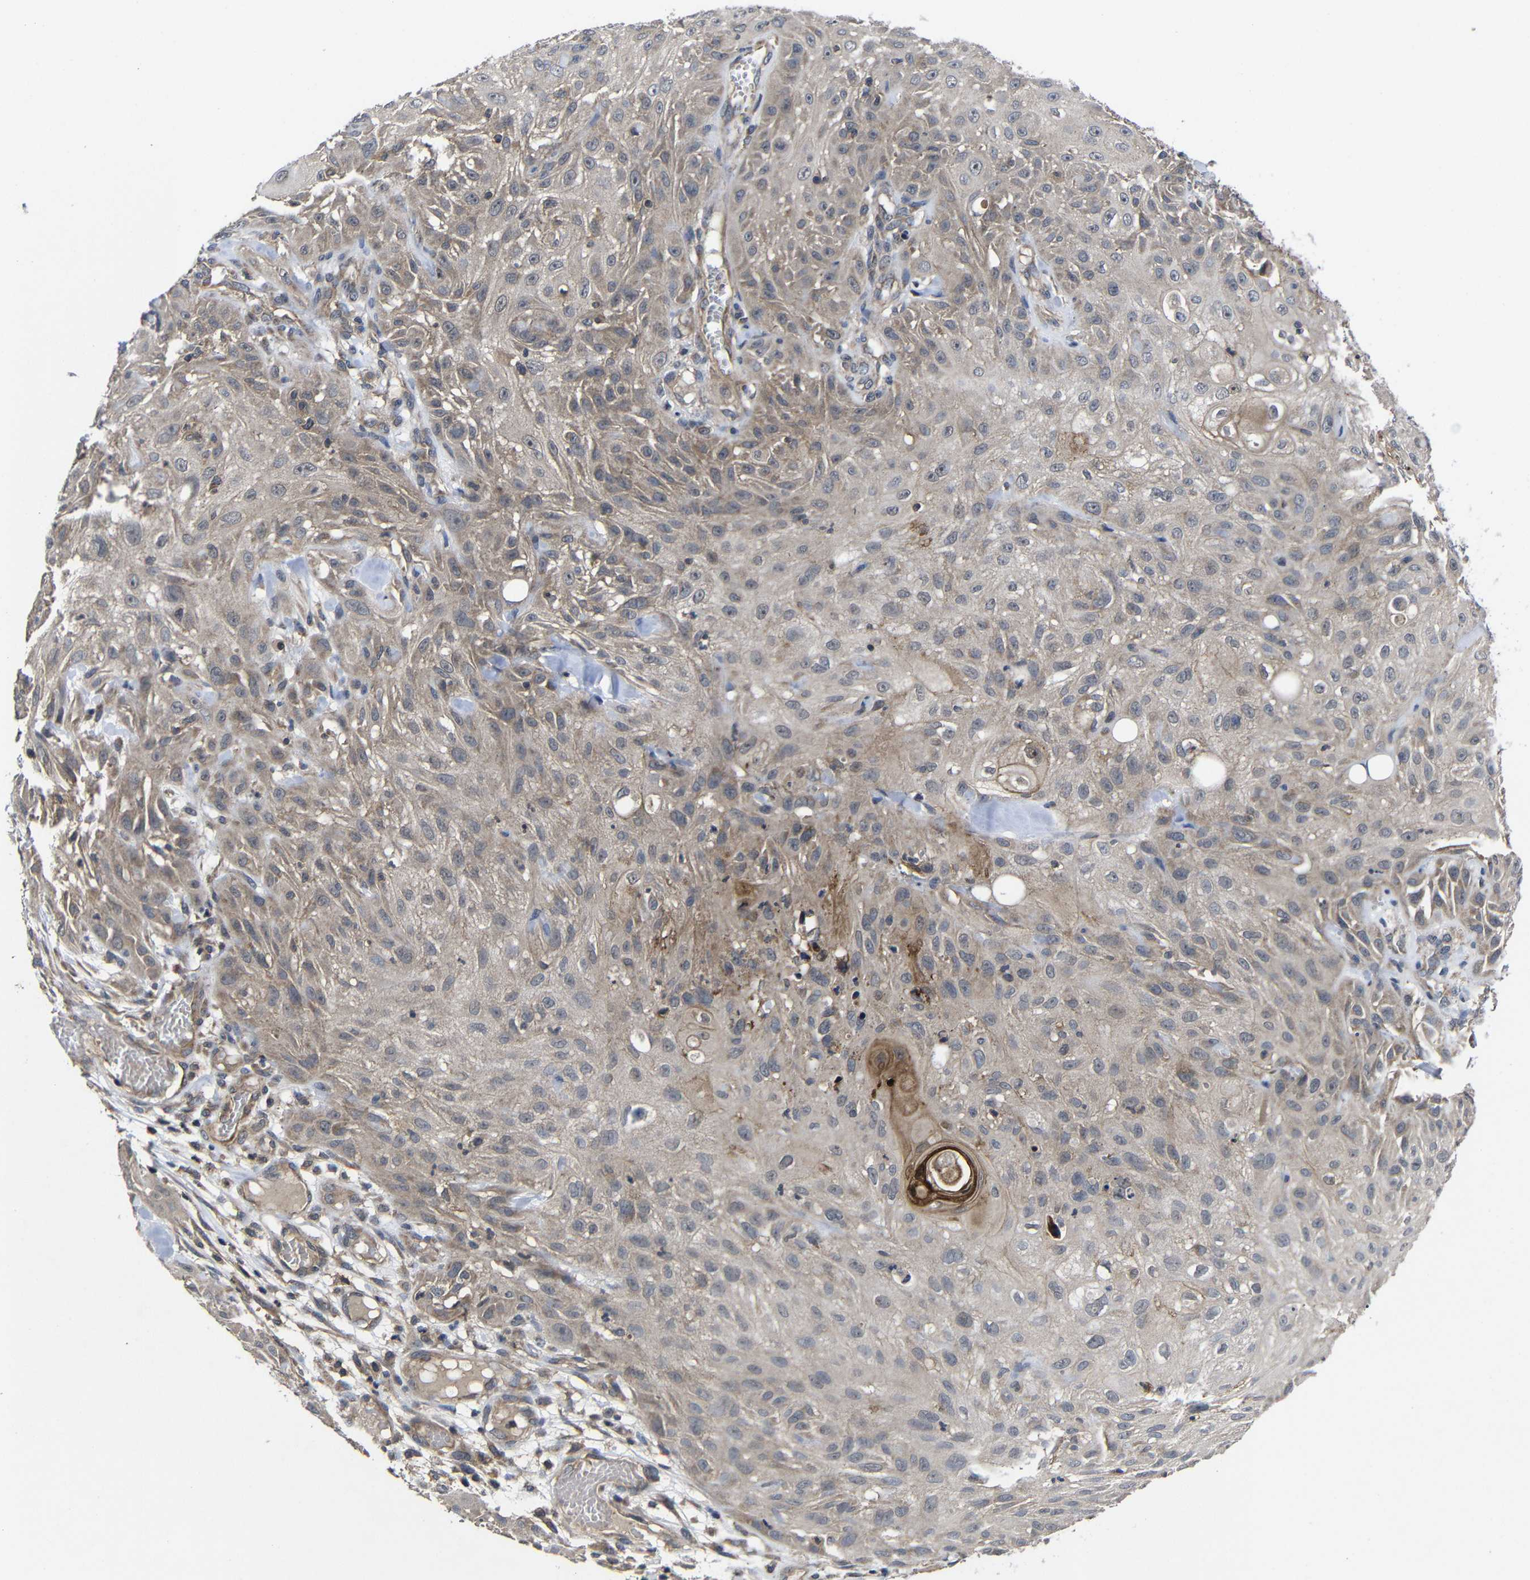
{"staining": {"intensity": "moderate", "quantity": ">75%", "location": "cytoplasmic/membranous"}, "tissue": "skin cancer", "cell_type": "Tumor cells", "image_type": "cancer", "snomed": [{"axis": "morphology", "description": "Squamous cell carcinoma, NOS"}, {"axis": "topography", "description": "Skin"}], "caption": "Immunohistochemistry (IHC) micrograph of human skin cancer stained for a protein (brown), which exhibits medium levels of moderate cytoplasmic/membranous expression in about >75% of tumor cells.", "gene": "LPAR5", "patient": {"sex": "male", "age": 75}}